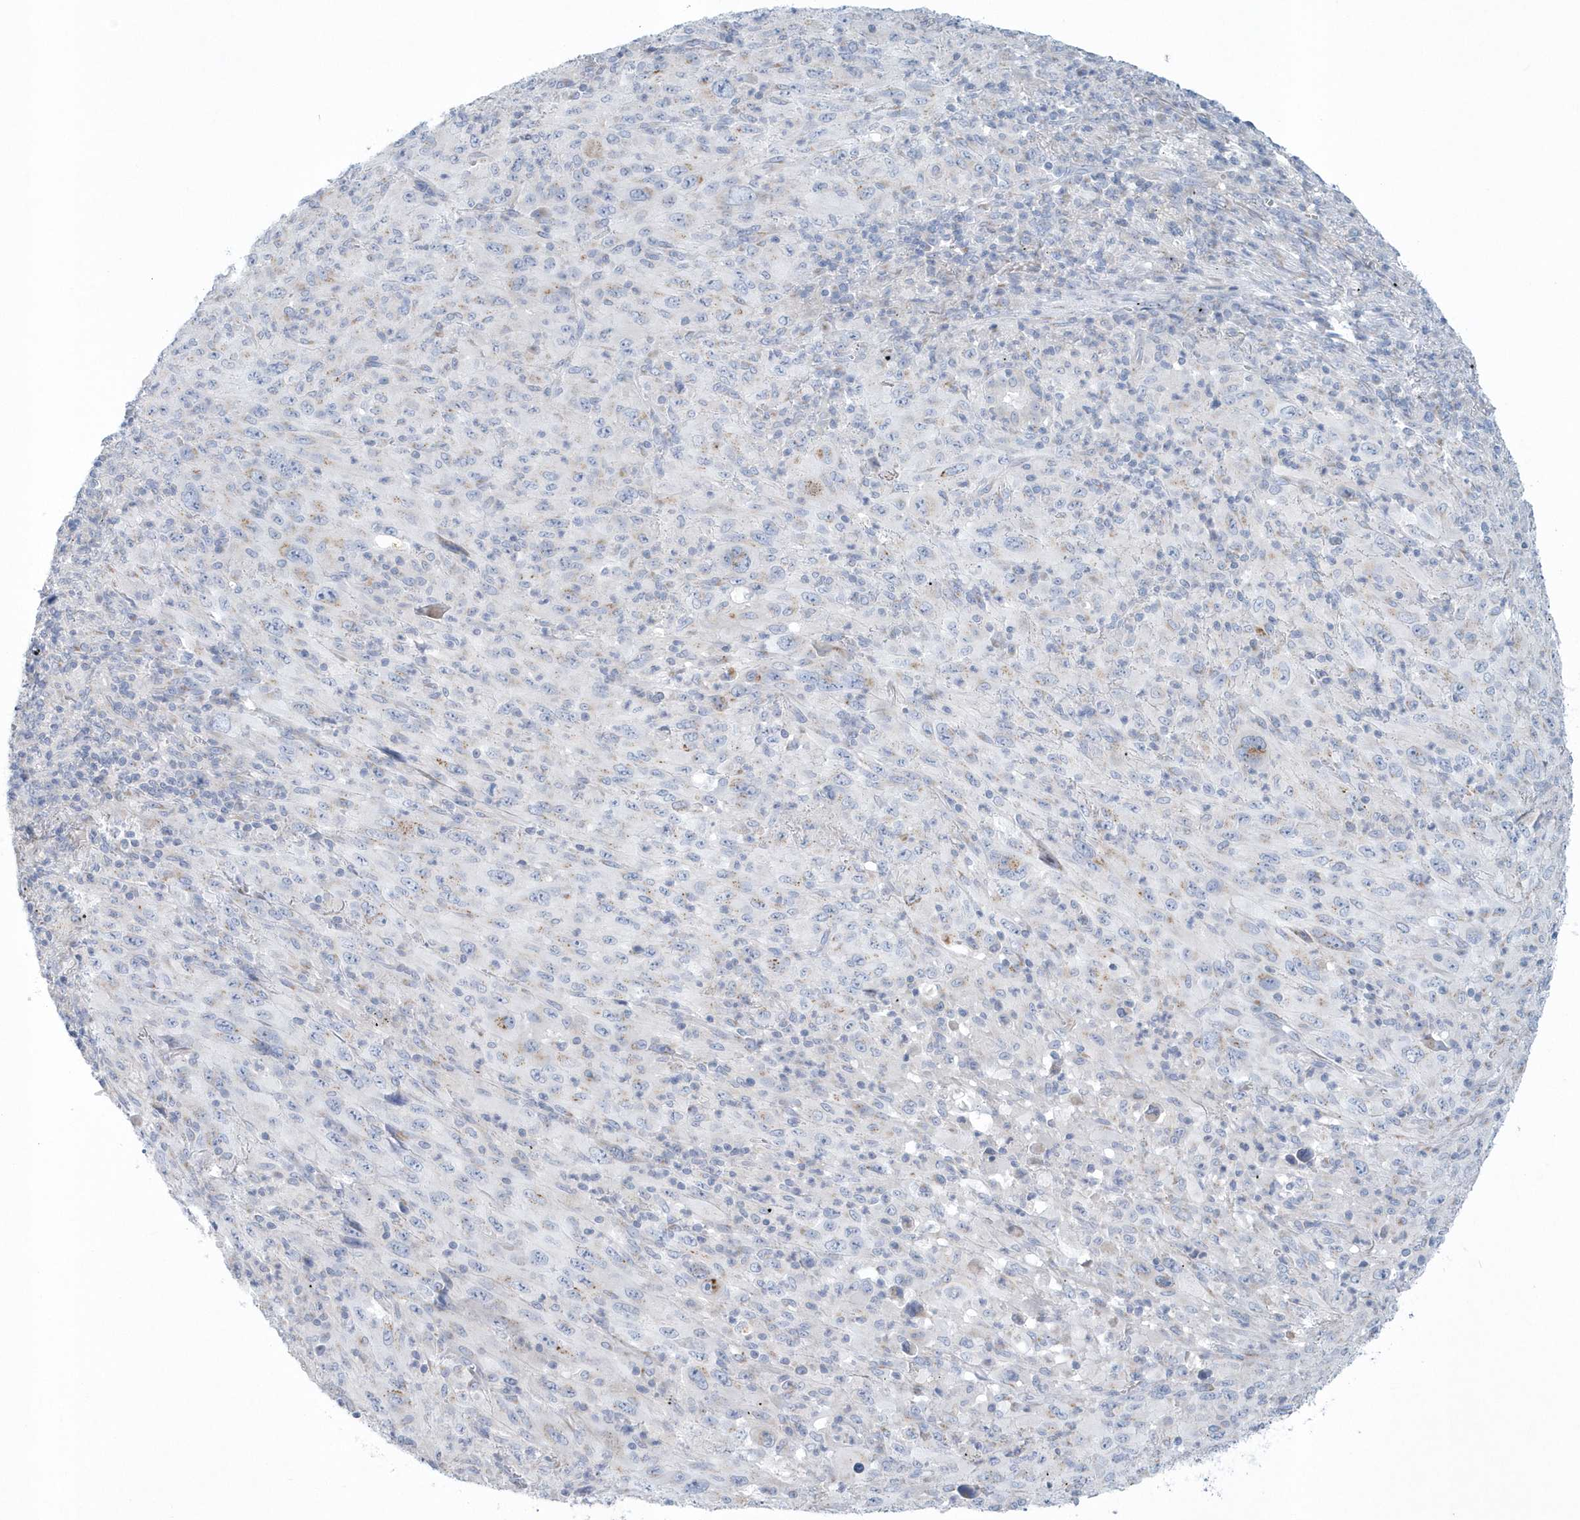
{"staining": {"intensity": "negative", "quantity": "none", "location": "none"}, "tissue": "melanoma", "cell_type": "Tumor cells", "image_type": "cancer", "snomed": [{"axis": "morphology", "description": "Malignant melanoma, Metastatic site"}, {"axis": "topography", "description": "Skin"}], "caption": "DAB immunohistochemical staining of malignant melanoma (metastatic site) shows no significant positivity in tumor cells.", "gene": "SPATA18", "patient": {"sex": "female", "age": 56}}